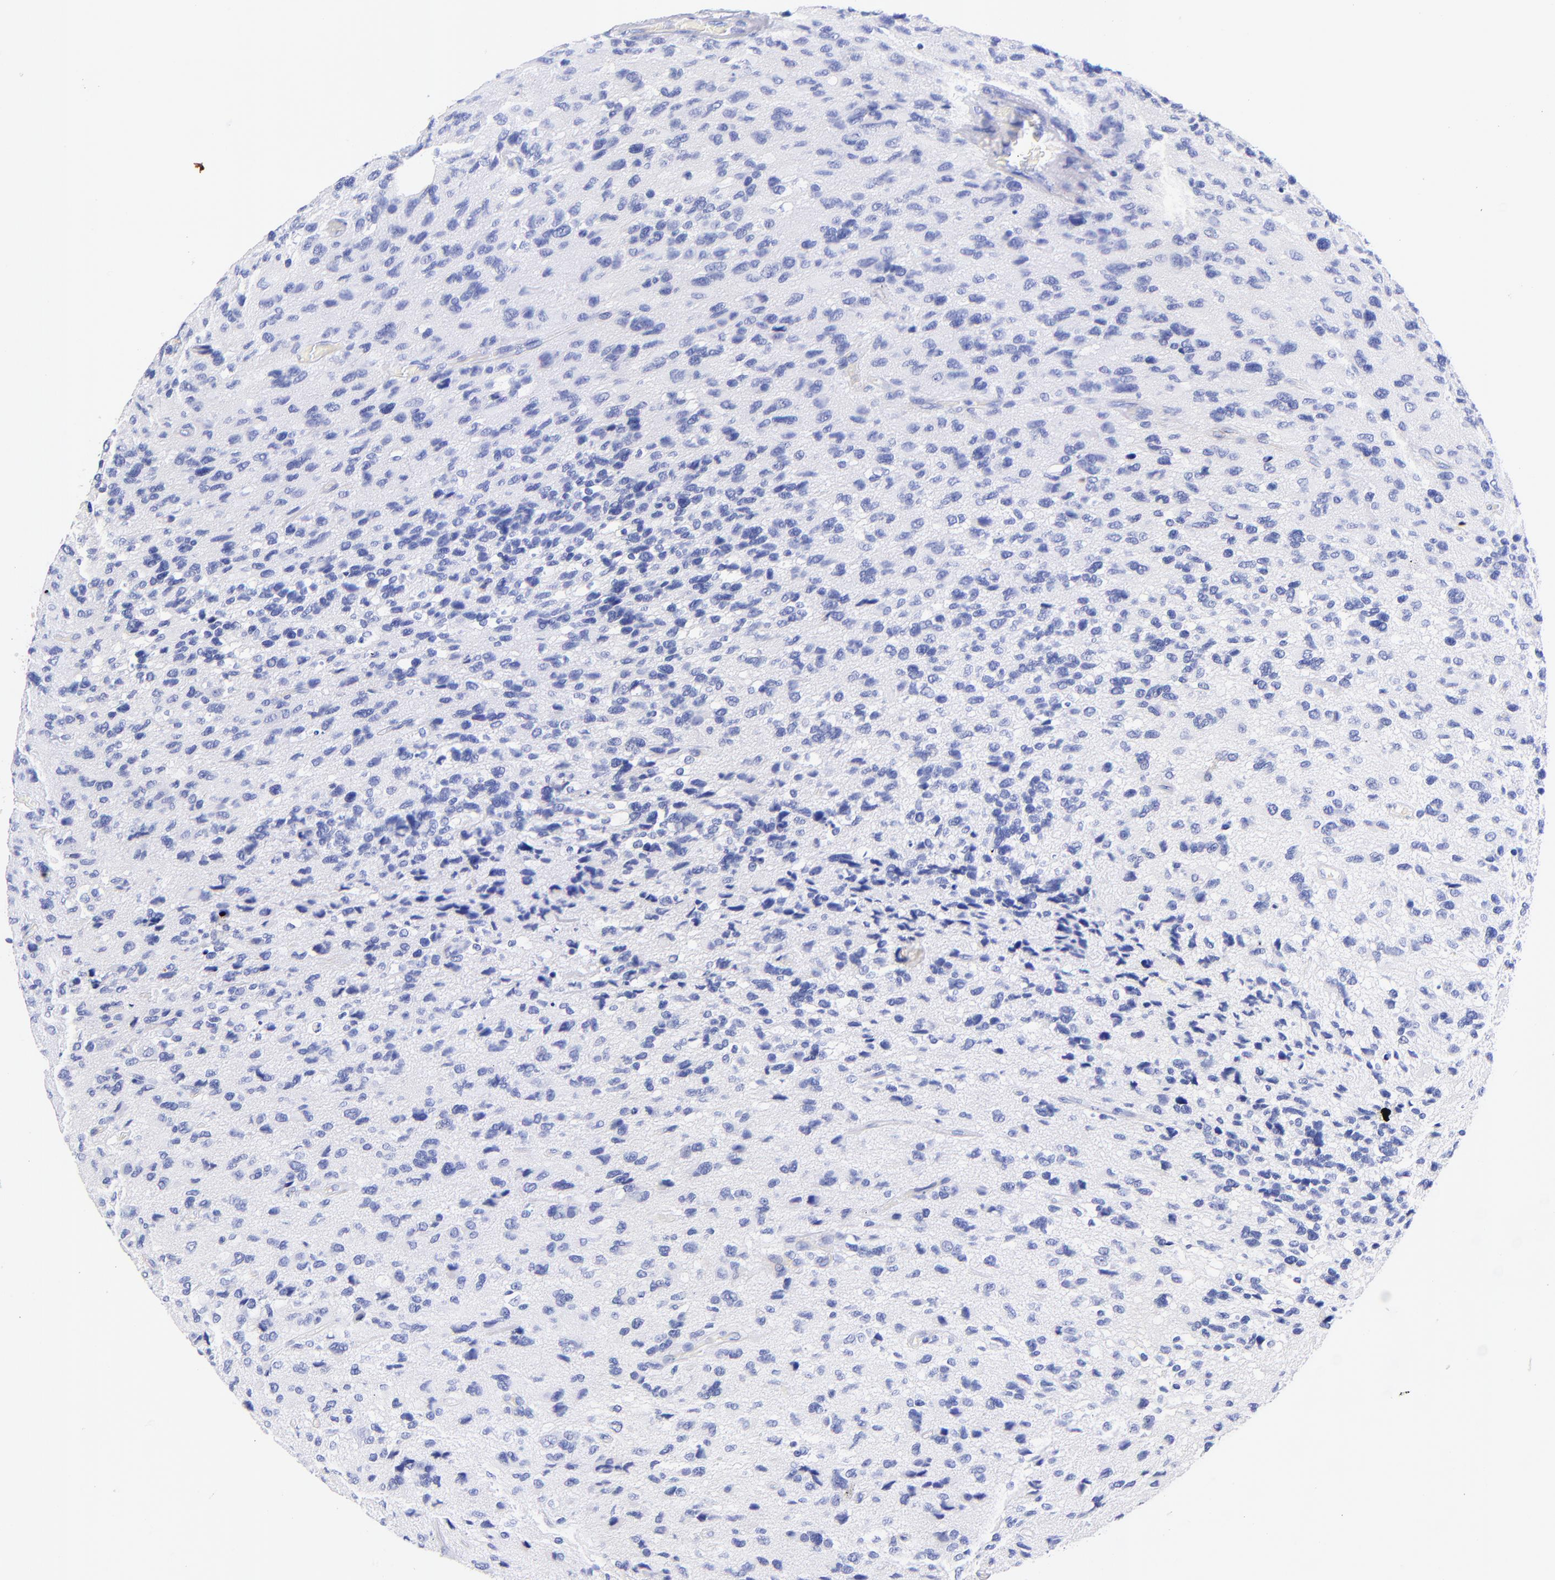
{"staining": {"intensity": "negative", "quantity": "none", "location": "none"}, "tissue": "glioma", "cell_type": "Tumor cells", "image_type": "cancer", "snomed": [{"axis": "morphology", "description": "Glioma, malignant, High grade"}, {"axis": "topography", "description": "Brain"}], "caption": "Malignant glioma (high-grade) was stained to show a protein in brown. There is no significant staining in tumor cells. (DAB immunohistochemistry, high magnification).", "gene": "KRT19", "patient": {"sex": "male", "age": 69}}